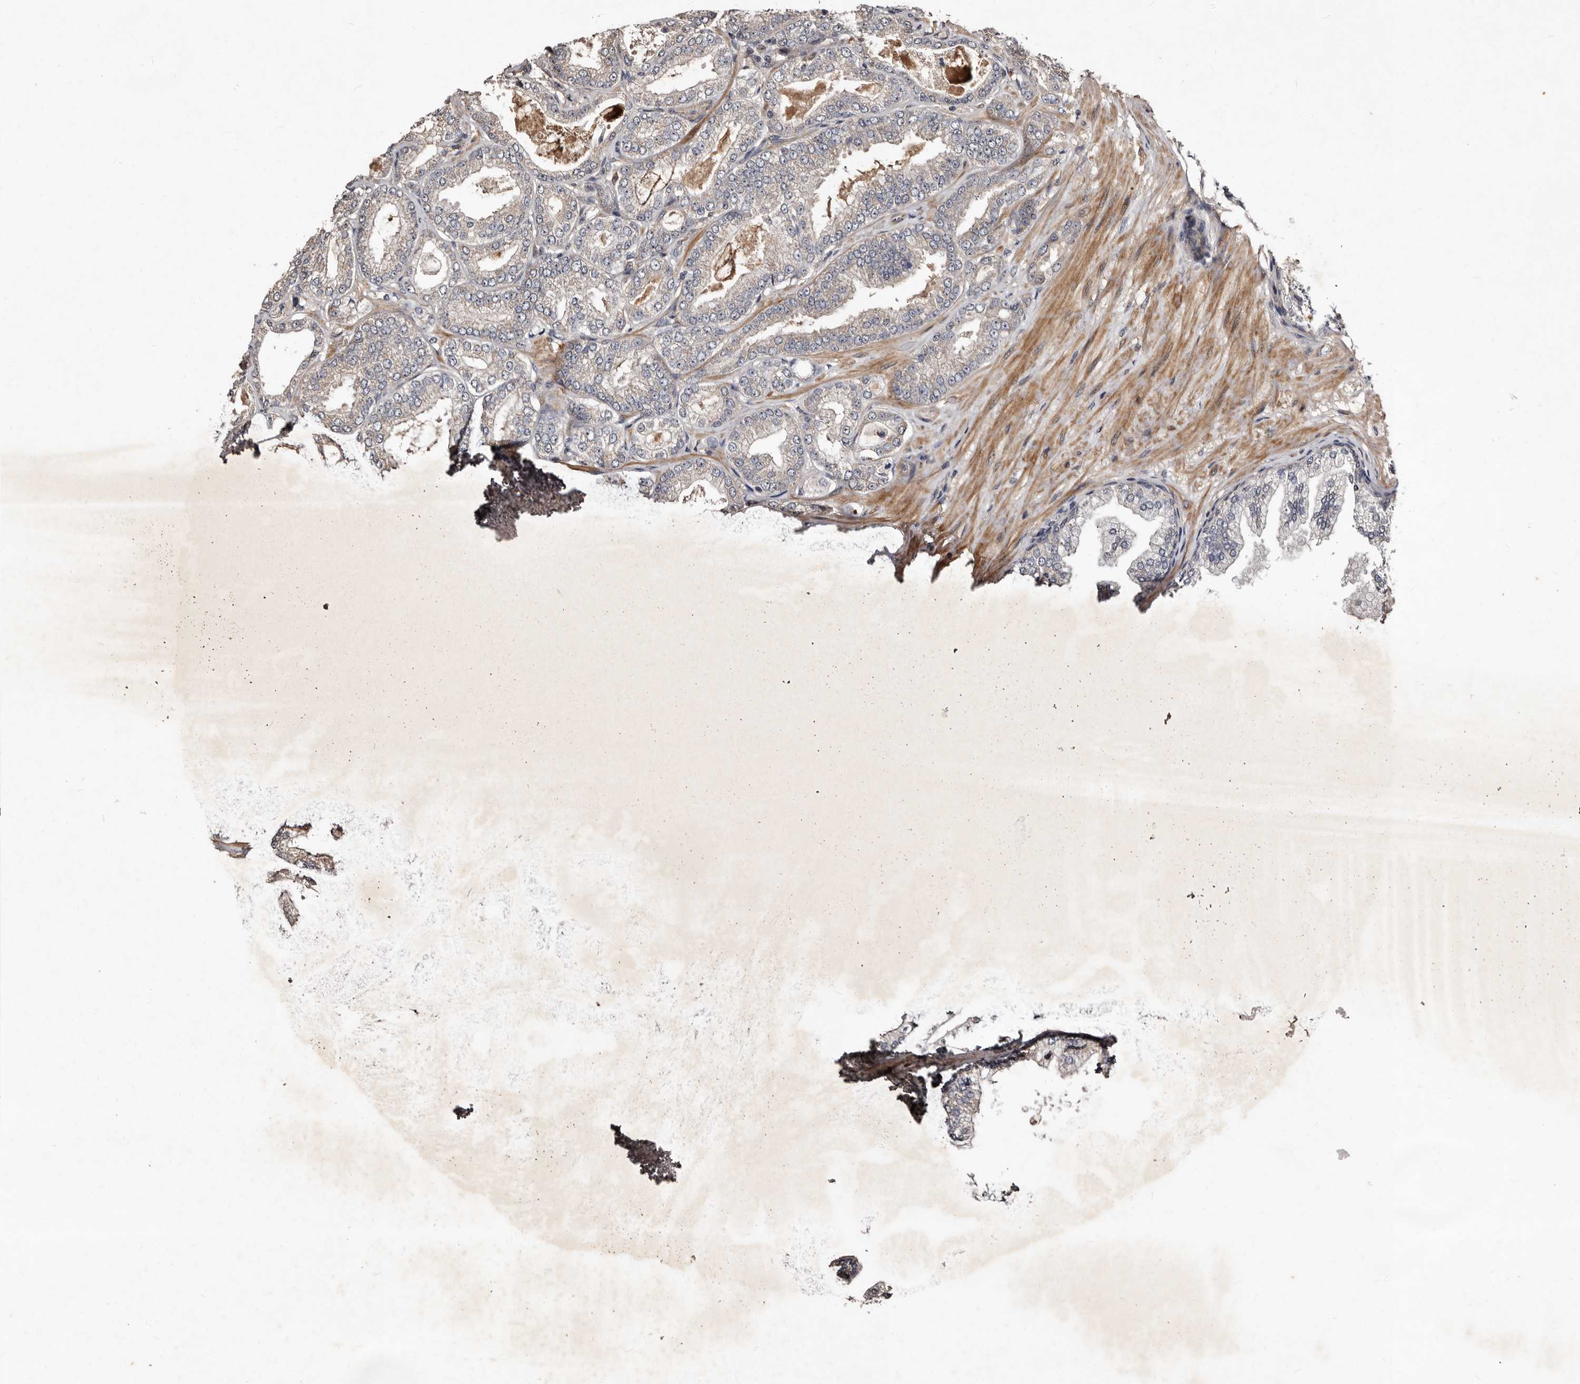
{"staining": {"intensity": "negative", "quantity": "none", "location": "none"}, "tissue": "prostate cancer", "cell_type": "Tumor cells", "image_type": "cancer", "snomed": [{"axis": "morphology", "description": "Adenocarcinoma, Low grade"}, {"axis": "topography", "description": "Prostate"}], "caption": "Micrograph shows no protein staining in tumor cells of prostate cancer tissue.", "gene": "MKRN3", "patient": {"sex": "male", "age": 63}}